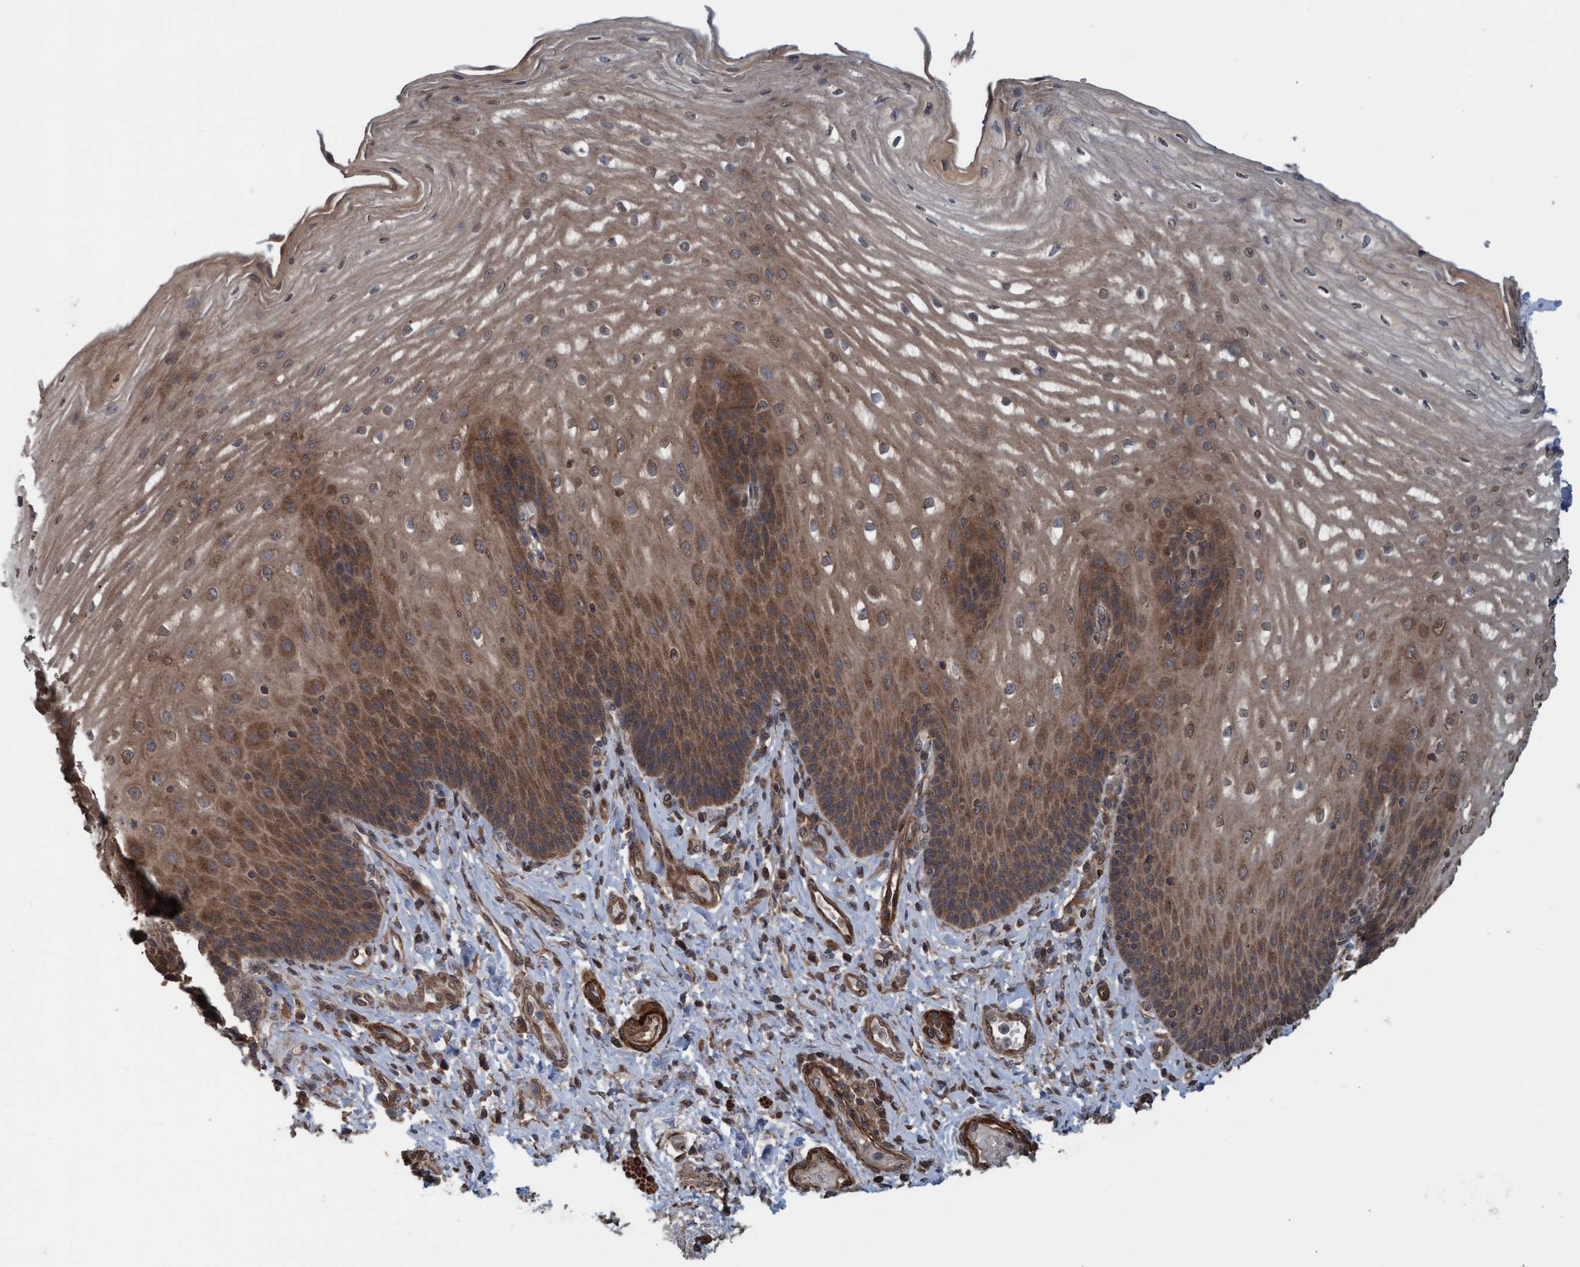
{"staining": {"intensity": "moderate", "quantity": ">75%", "location": "cytoplasmic/membranous"}, "tissue": "esophagus", "cell_type": "Squamous epithelial cells", "image_type": "normal", "snomed": [{"axis": "morphology", "description": "Normal tissue, NOS"}, {"axis": "topography", "description": "Esophagus"}], "caption": "Immunohistochemical staining of unremarkable esophagus exhibits medium levels of moderate cytoplasmic/membranous staining in about >75% of squamous epithelial cells. The protein is shown in brown color, while the nuclei are stained blue.", "gene": "GGT6", "patient": {"sex": "male", "age": 54}}